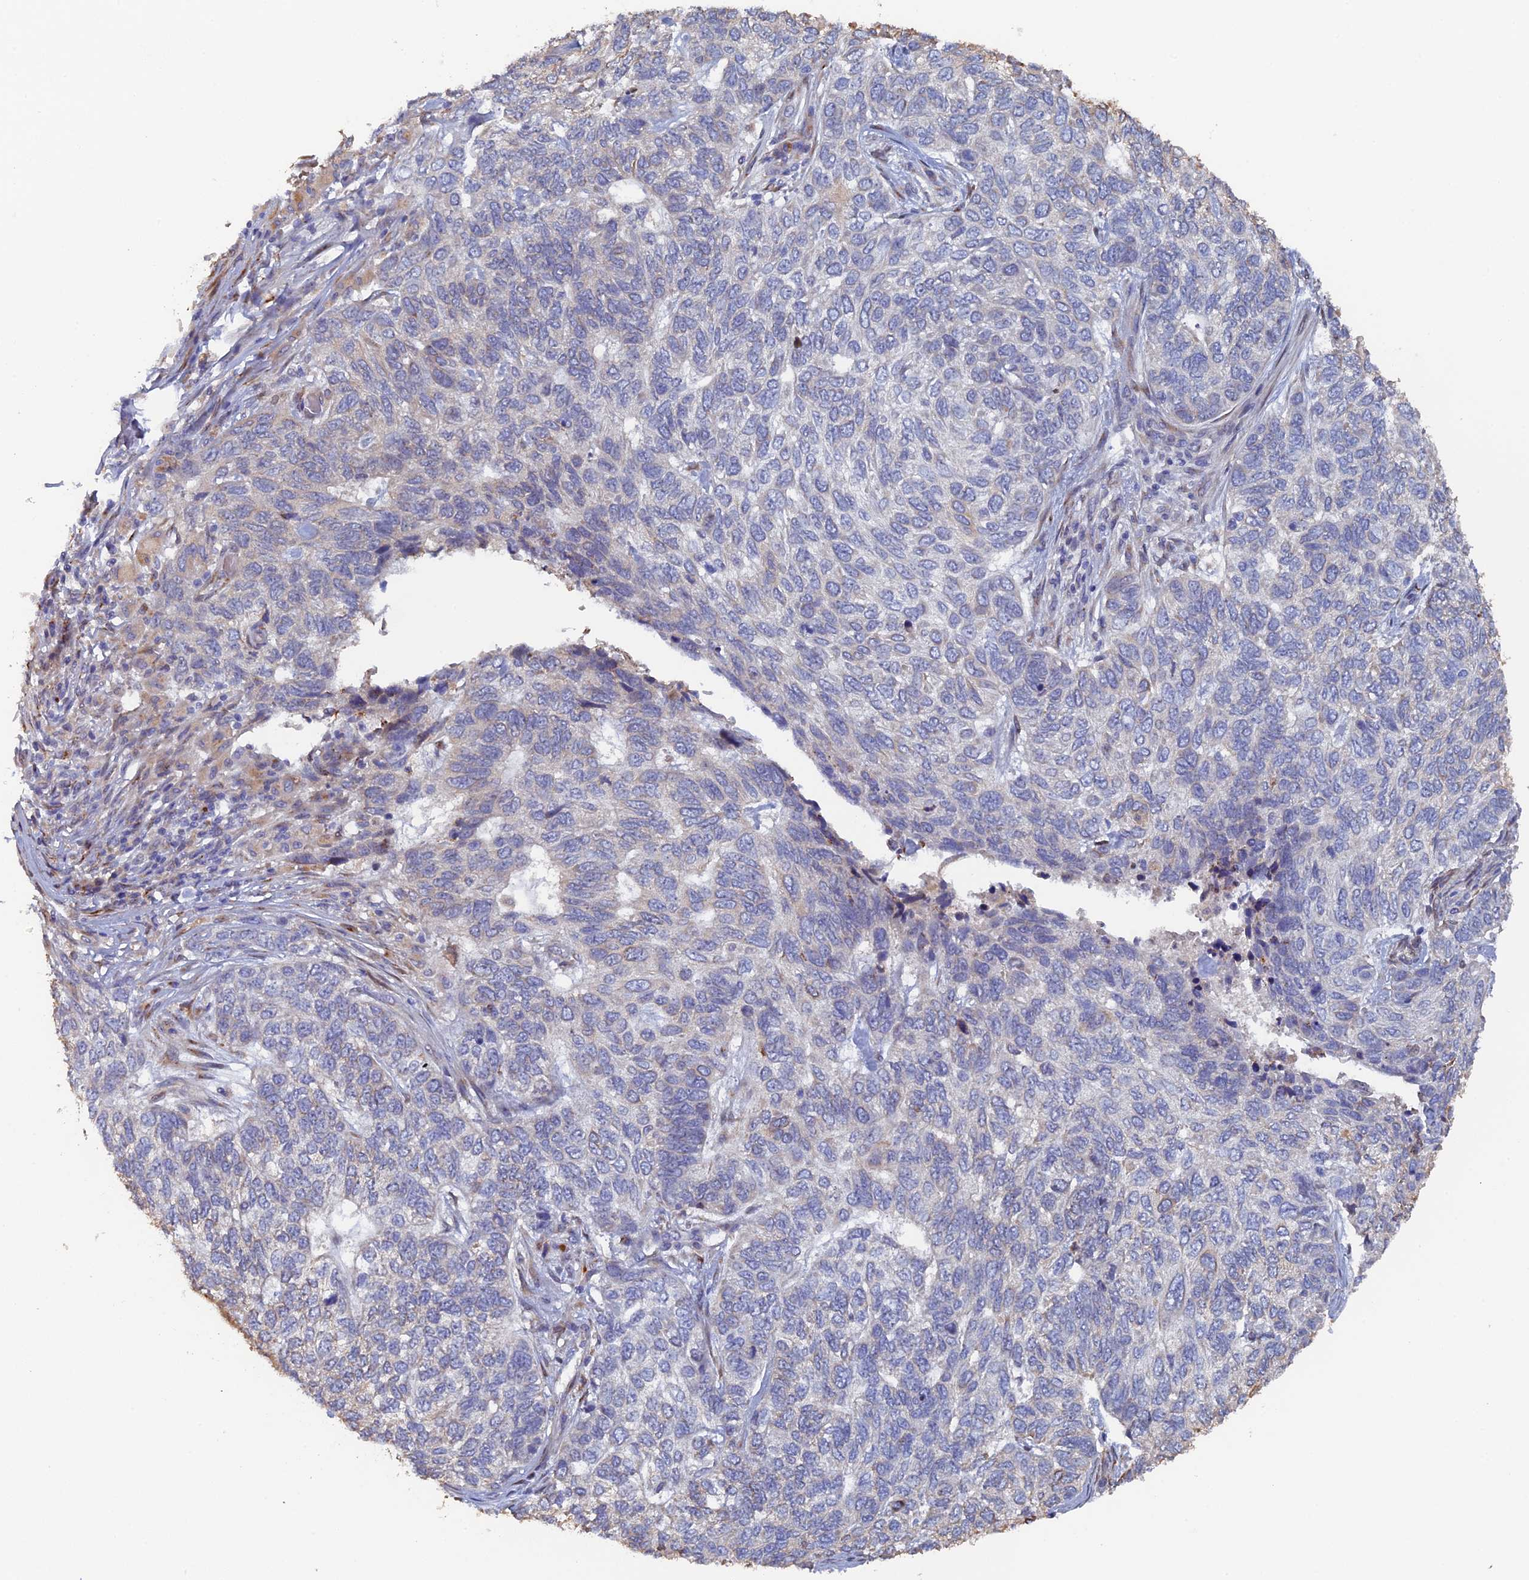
{"staining": {"intensity": "negative", "quantity": "none", "location": "none"}, "tissue": "skin cancer", "cell_type": "Tumor cells", "image_type": "cancer", "snomed": [{"axis": "morphology", "description": "Basal cell carcinoma"}, {"axis": "topography", "description": "Skin"}], "caption": "IHC of human basal cell carcinoma (skin) exhibits no expression in tumor cells.", "gene": "VPS37C", "patient": {"sex": "female", "age": 65}}